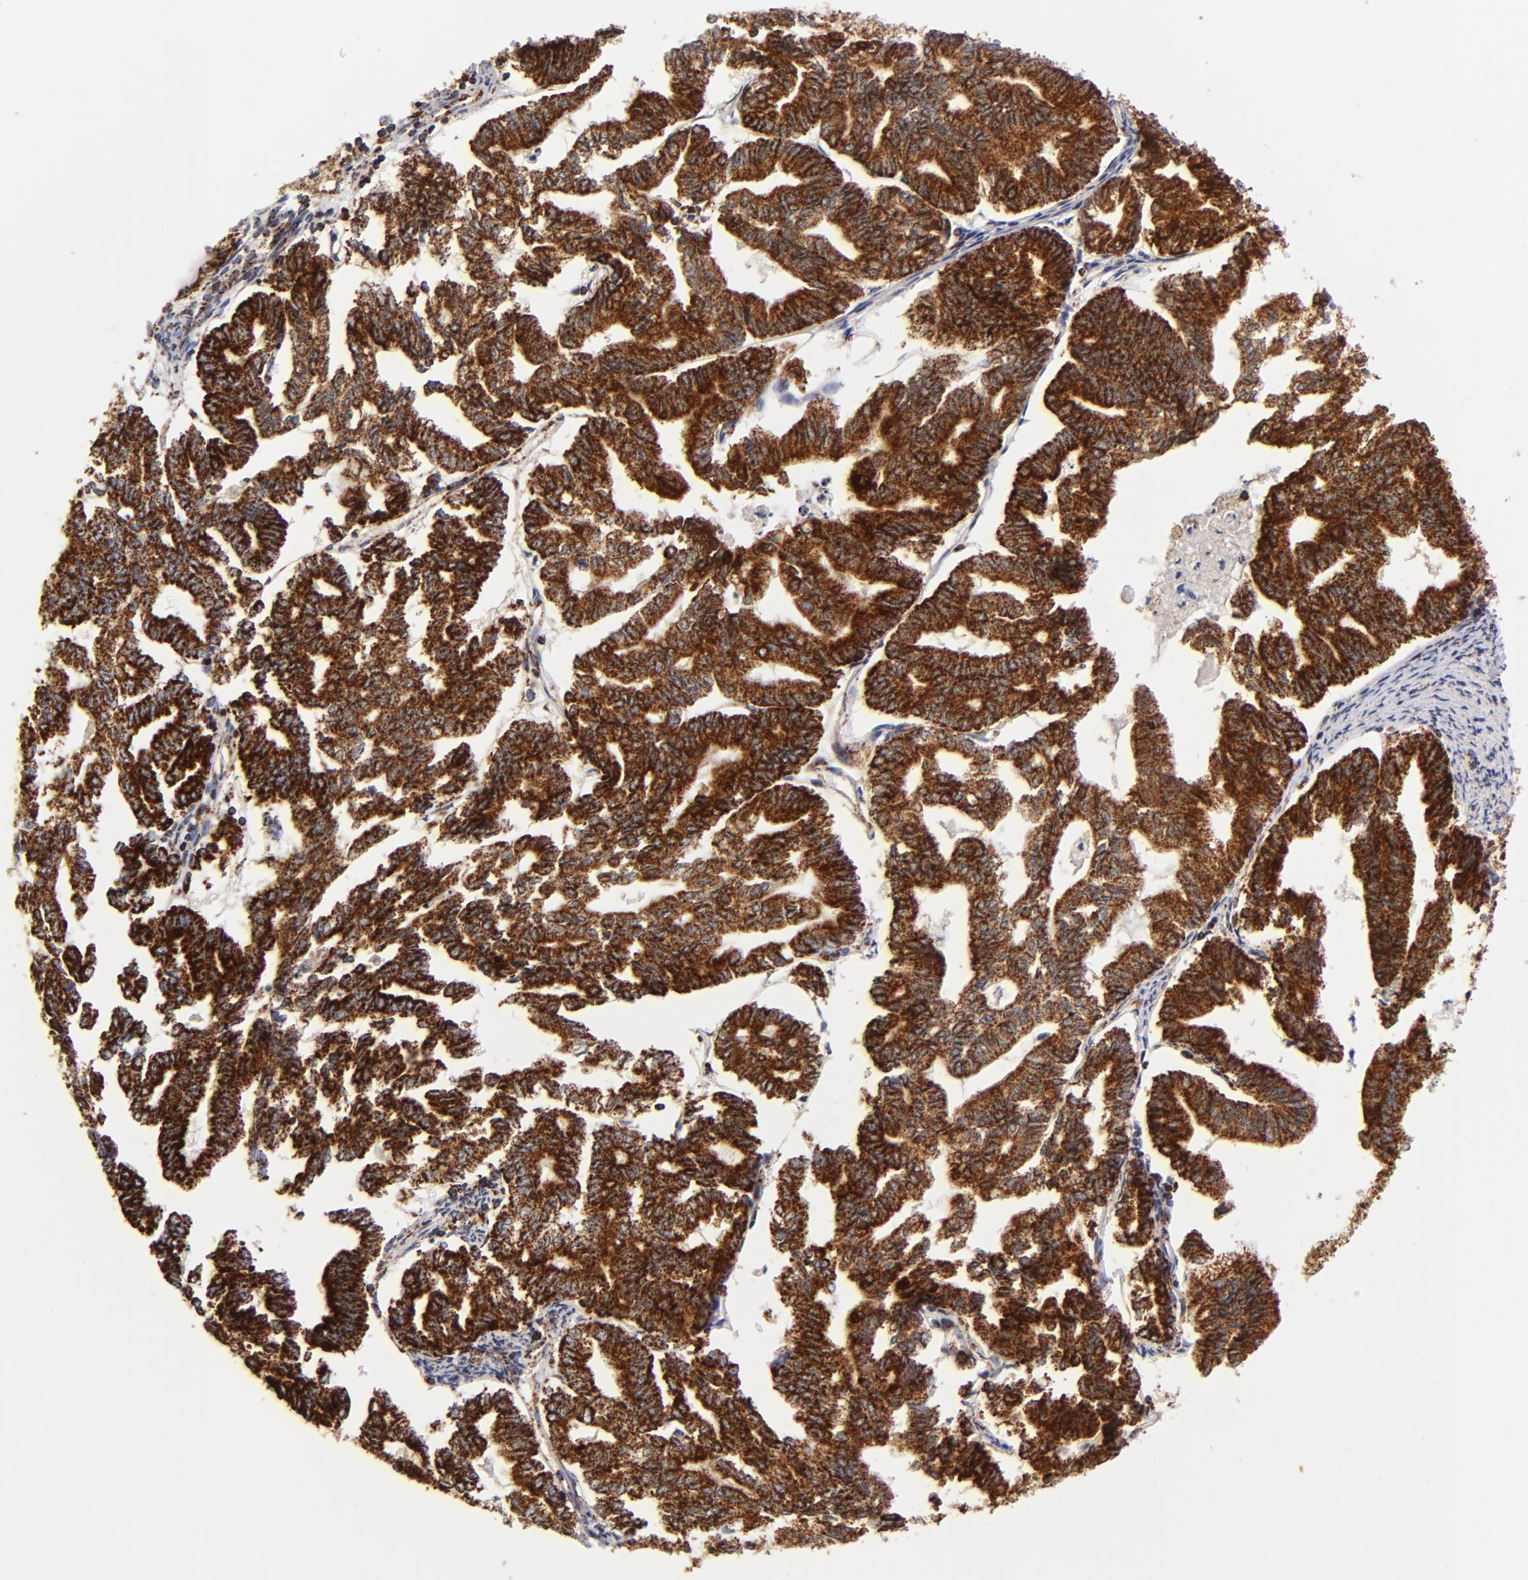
{"staining": {"intensity": "strong", "quantity": ">75%", "location": "cytoplasmic/membranous"}, "tissue": "endometrial cancer", "cell_type": "Tumor cells", "image_type": "cancer", "snomed": [{"axis": "morphology", "description": "Adenocarcinoma, NOS"}, {"axis": "topography", "description": "Endometrium"}], "caption": "This photomicrograph demonstrates adenocarcinoma (endometrial) stained with IHC to label a protein in brown. The cytoplasmic/membranous of tumor cells show strong positivity for the protein. Nuclei are counter-stained blue.", "gene": "ECHS1", "patient": {"sex": "female", "age": 79}}